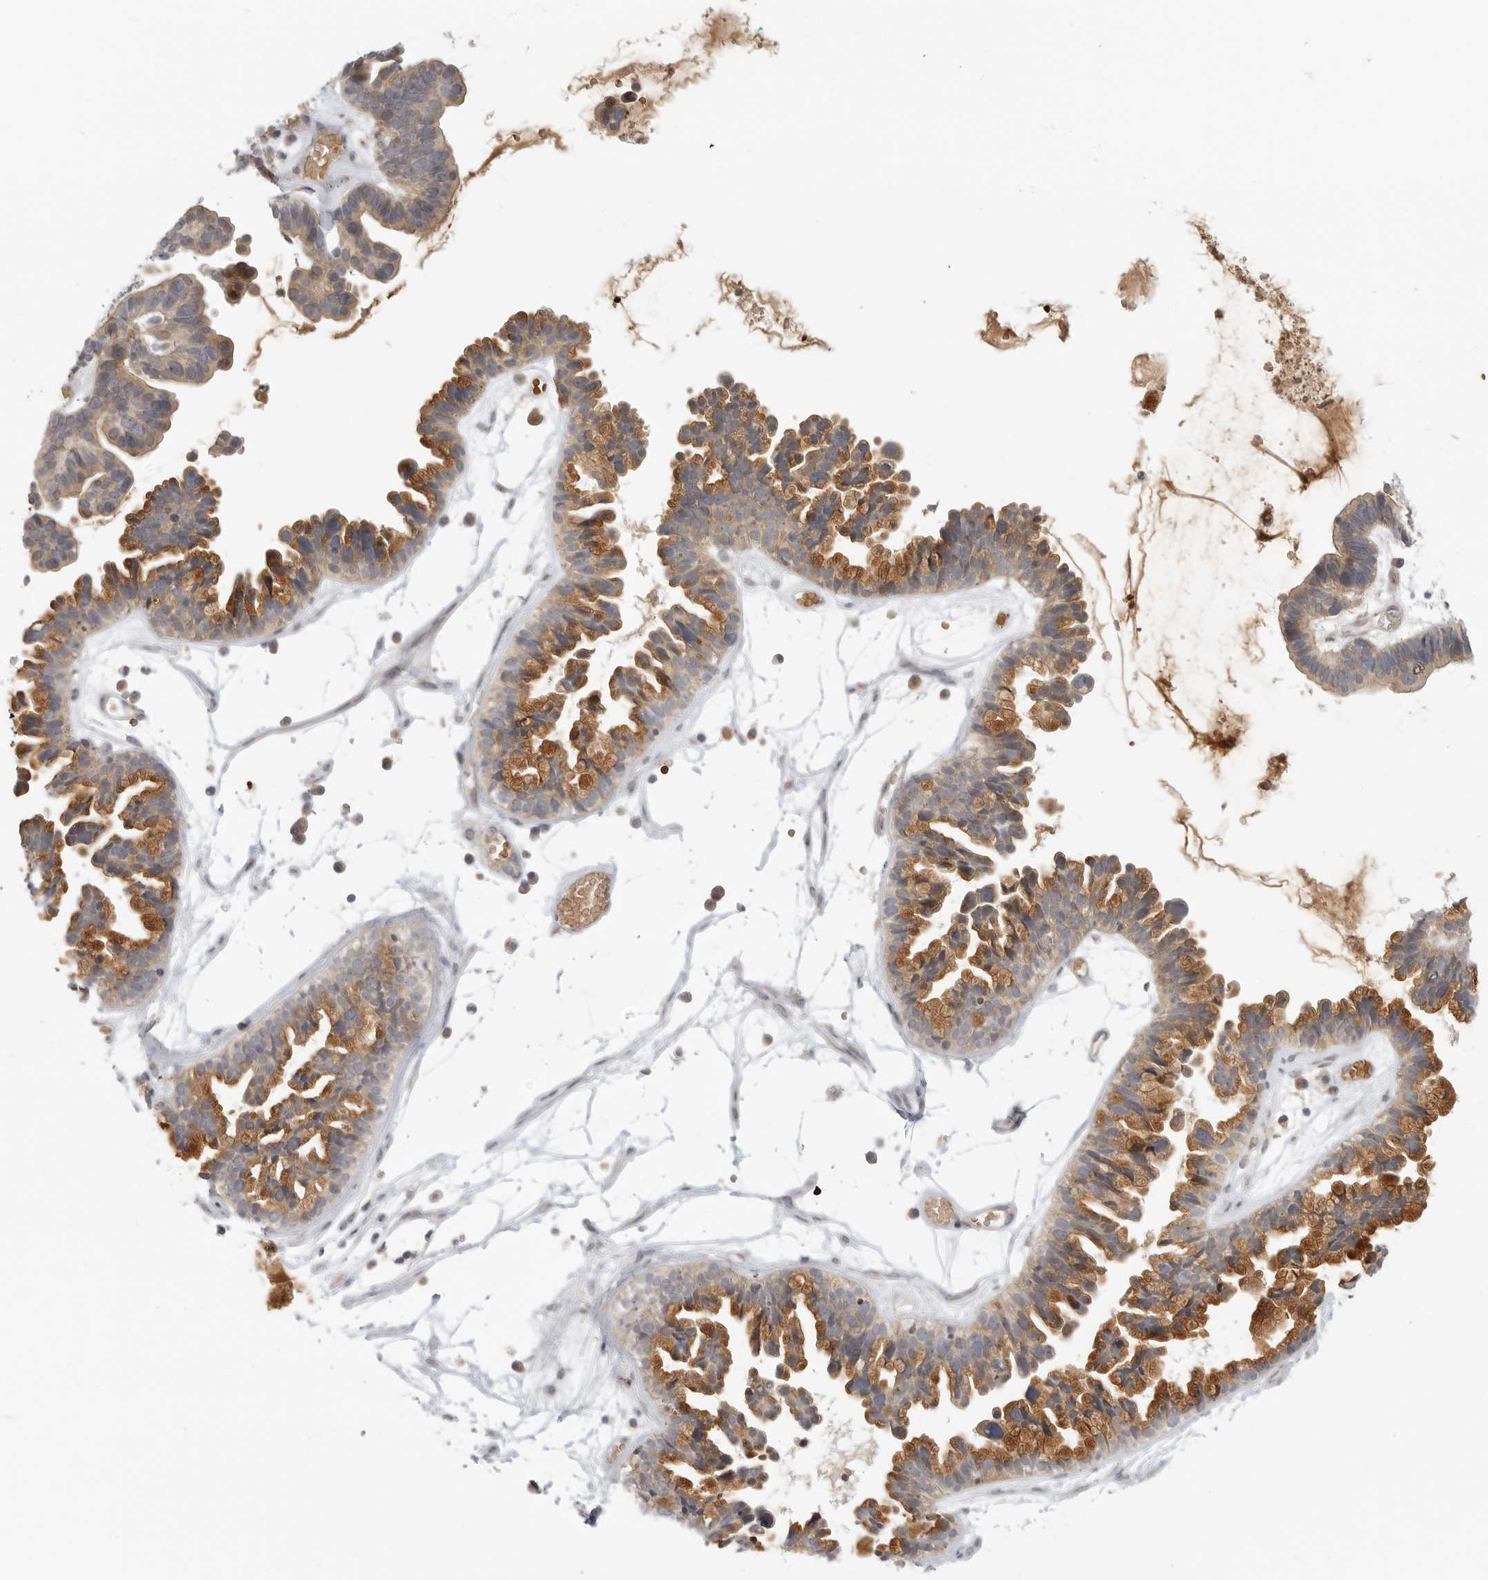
{"staining": {"intensity": "moderate", "quantity": ">75%", "location": "cytoplasmic/membranous"}, "tissue": "ovarian cancer", "cell_type": "Tumor cells", "image_type": "cancer", "snomed": [{"axis": "morphology", "description": "Cystadenocarcinoma, serous, NOS"}, {"axis": "topography", "description": "Ovary"}], "caption": "Serous cystadenocarcinoma (ovarian) stained with DAB (3,3'-diaminobenzidine) immunohistochemistry (IHC) exhibits medium levels of moderate cytoplasmic/membranous staining in approximately >75% of tumor cells. Nuclei are stained in blue.", "gene": "CCPG1", "patient": {"sex": "female", "age": 56}}